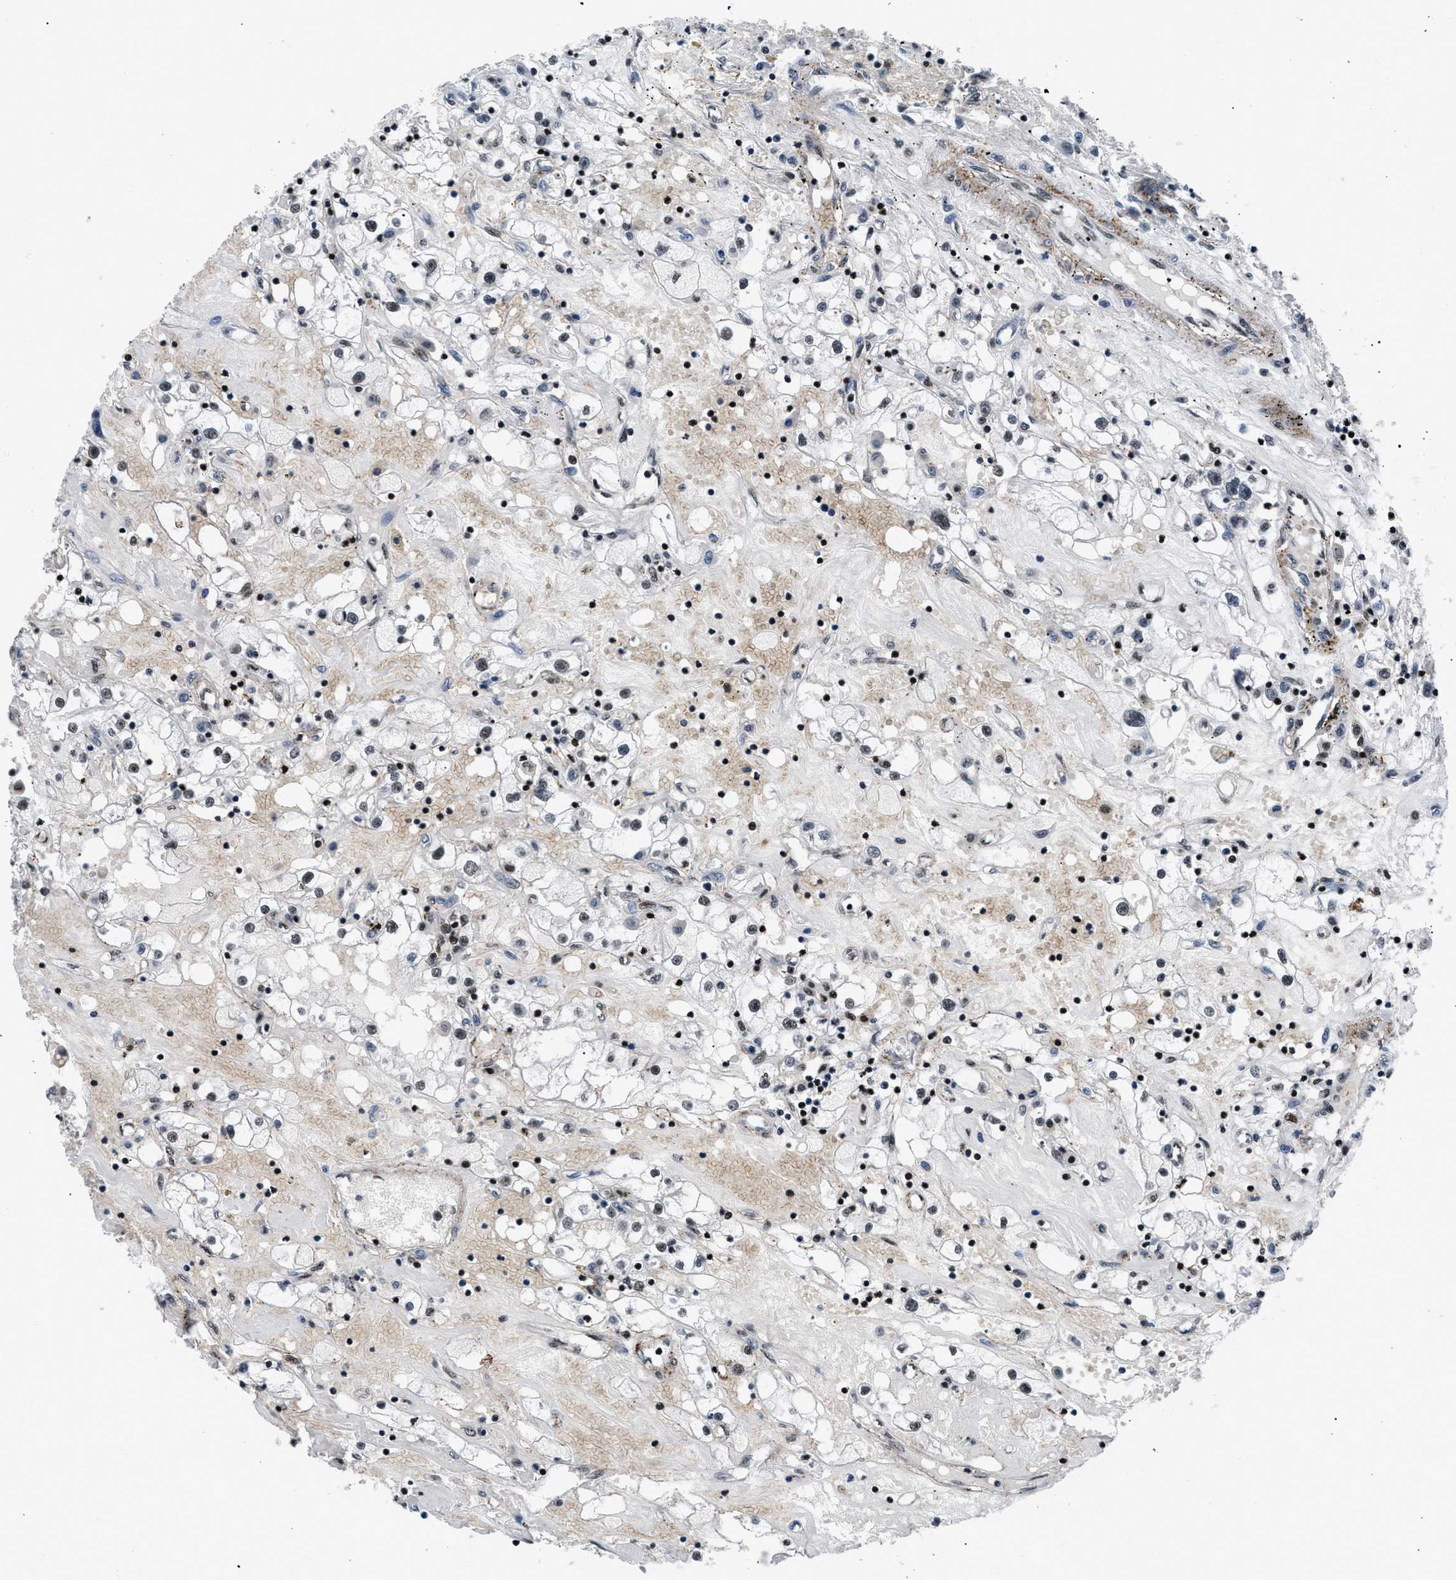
{"staining": {"intensity": "moderate", "quantity": "25%-75%", "location": "nuclear"}, "tissue": "renal cancer", "cell_type": "Tumor cells", "image_type": "cancer", "snomed": [{"axis": "morphology", "description": "Adenocarcinoma, NOS"}, {"axis": "topography", "description": "Kidney"}], "caption": "Immunohistochemistry photomicrograph of adenocarcinoma (renal) stained for a protein (brown), which reveals medium levels of moderate nuclear expression in about 25%-75% of tumor cells.", "gene": "SMARCB1", "patient": {"sex": "male", "age": 56}}